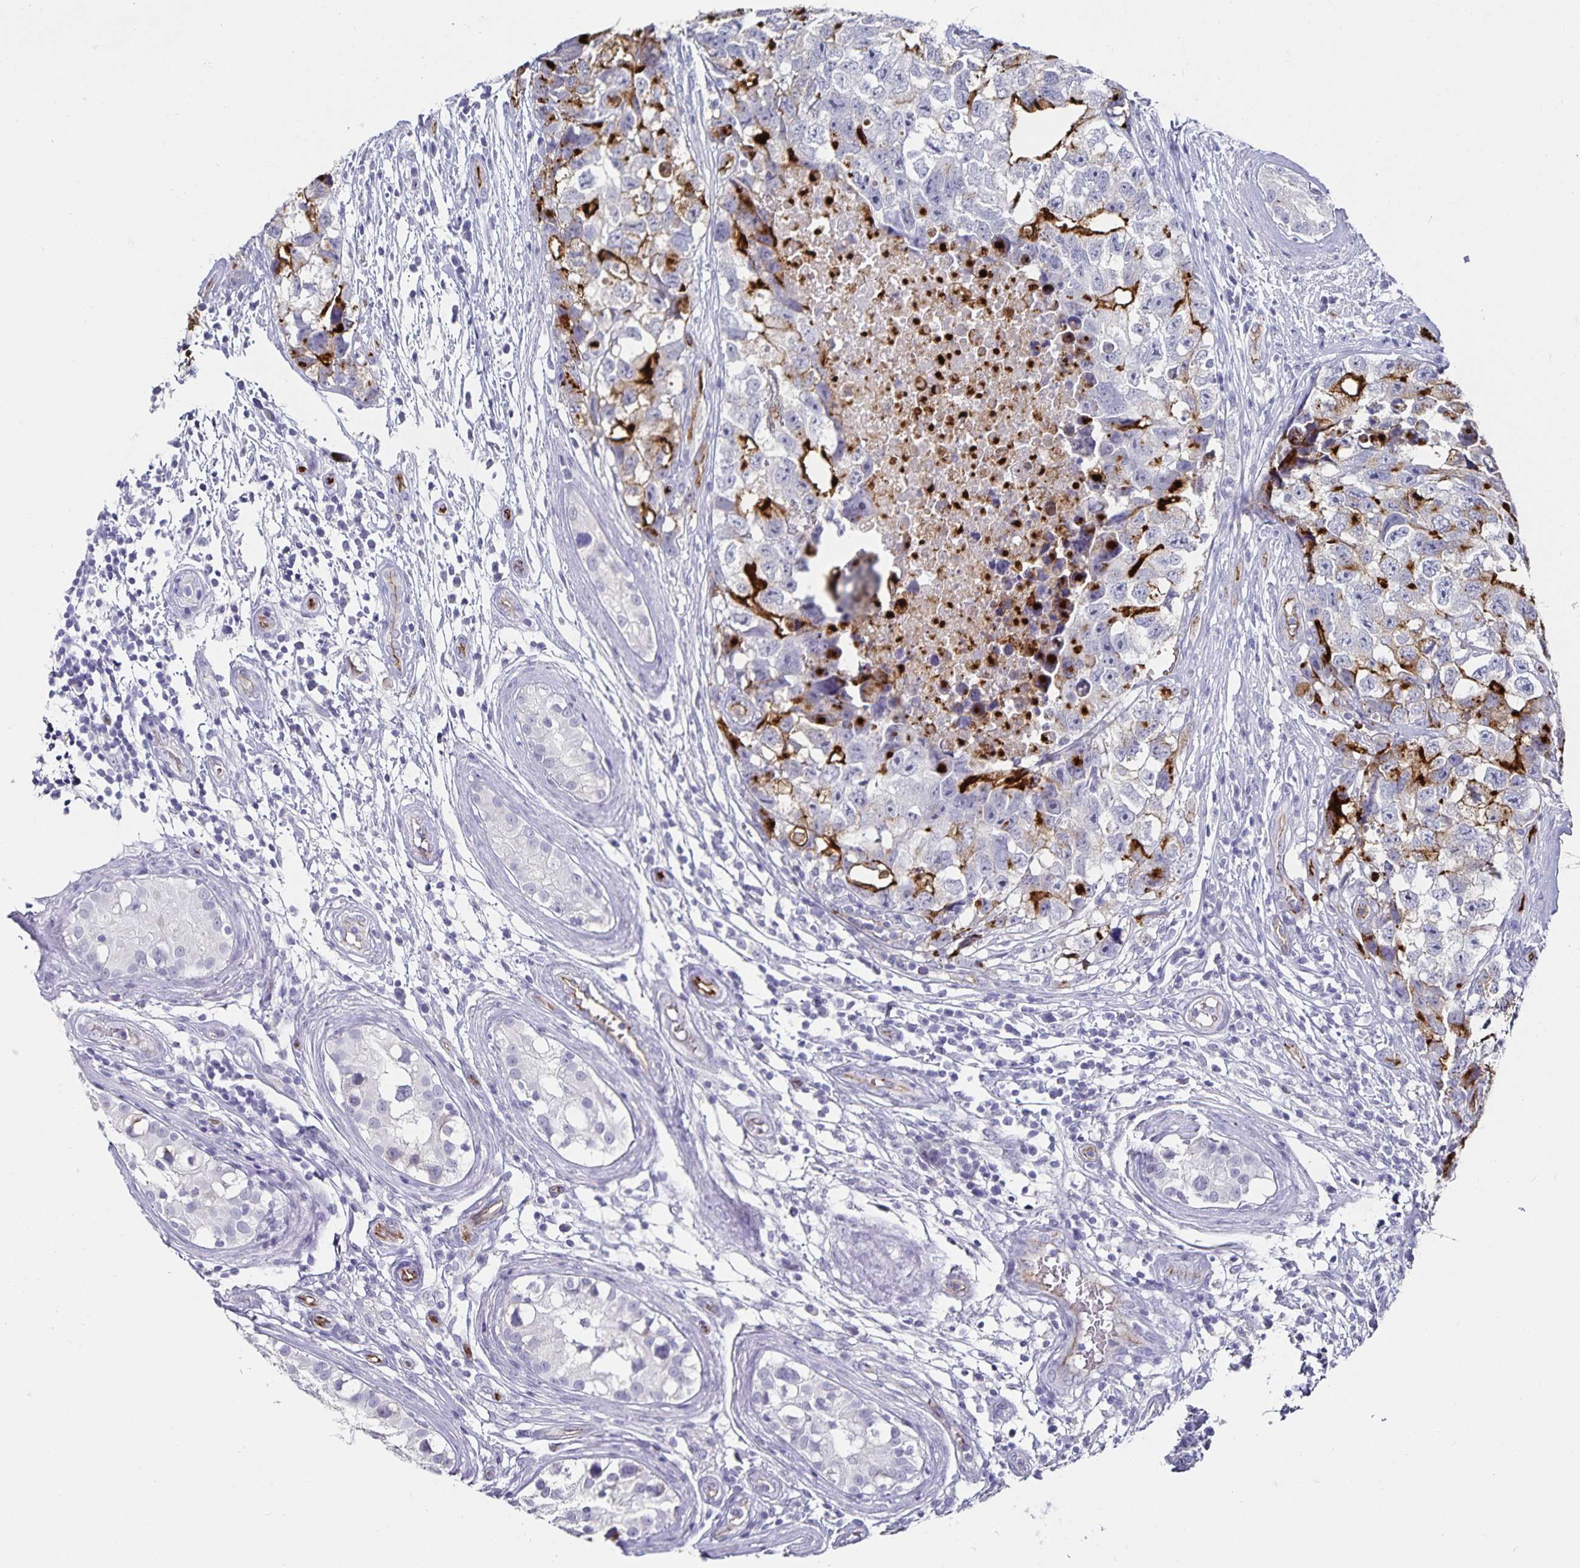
{"staining": {"intensity": "strong", "quantity": "<25%", "location": "cytoplasmic/membranous"}, "tissue": "testis cancer", "cell_type": "Tumor cells", "image_type": "cancer", "snomed": [{"axis": "morphology", "description": "Carcinoma, Embryonal, NOS"}, {"axis": "topography", "description": "Testis"}], "caption": "The image displays immunohistochemical staining of testis embryonal carcinoma. There is strong cytoplasmic/membranous staining is seen in approximately <25% of tumor cells.", "gene": "PODXL", "patient": {"sex": "male", "age": 22}}